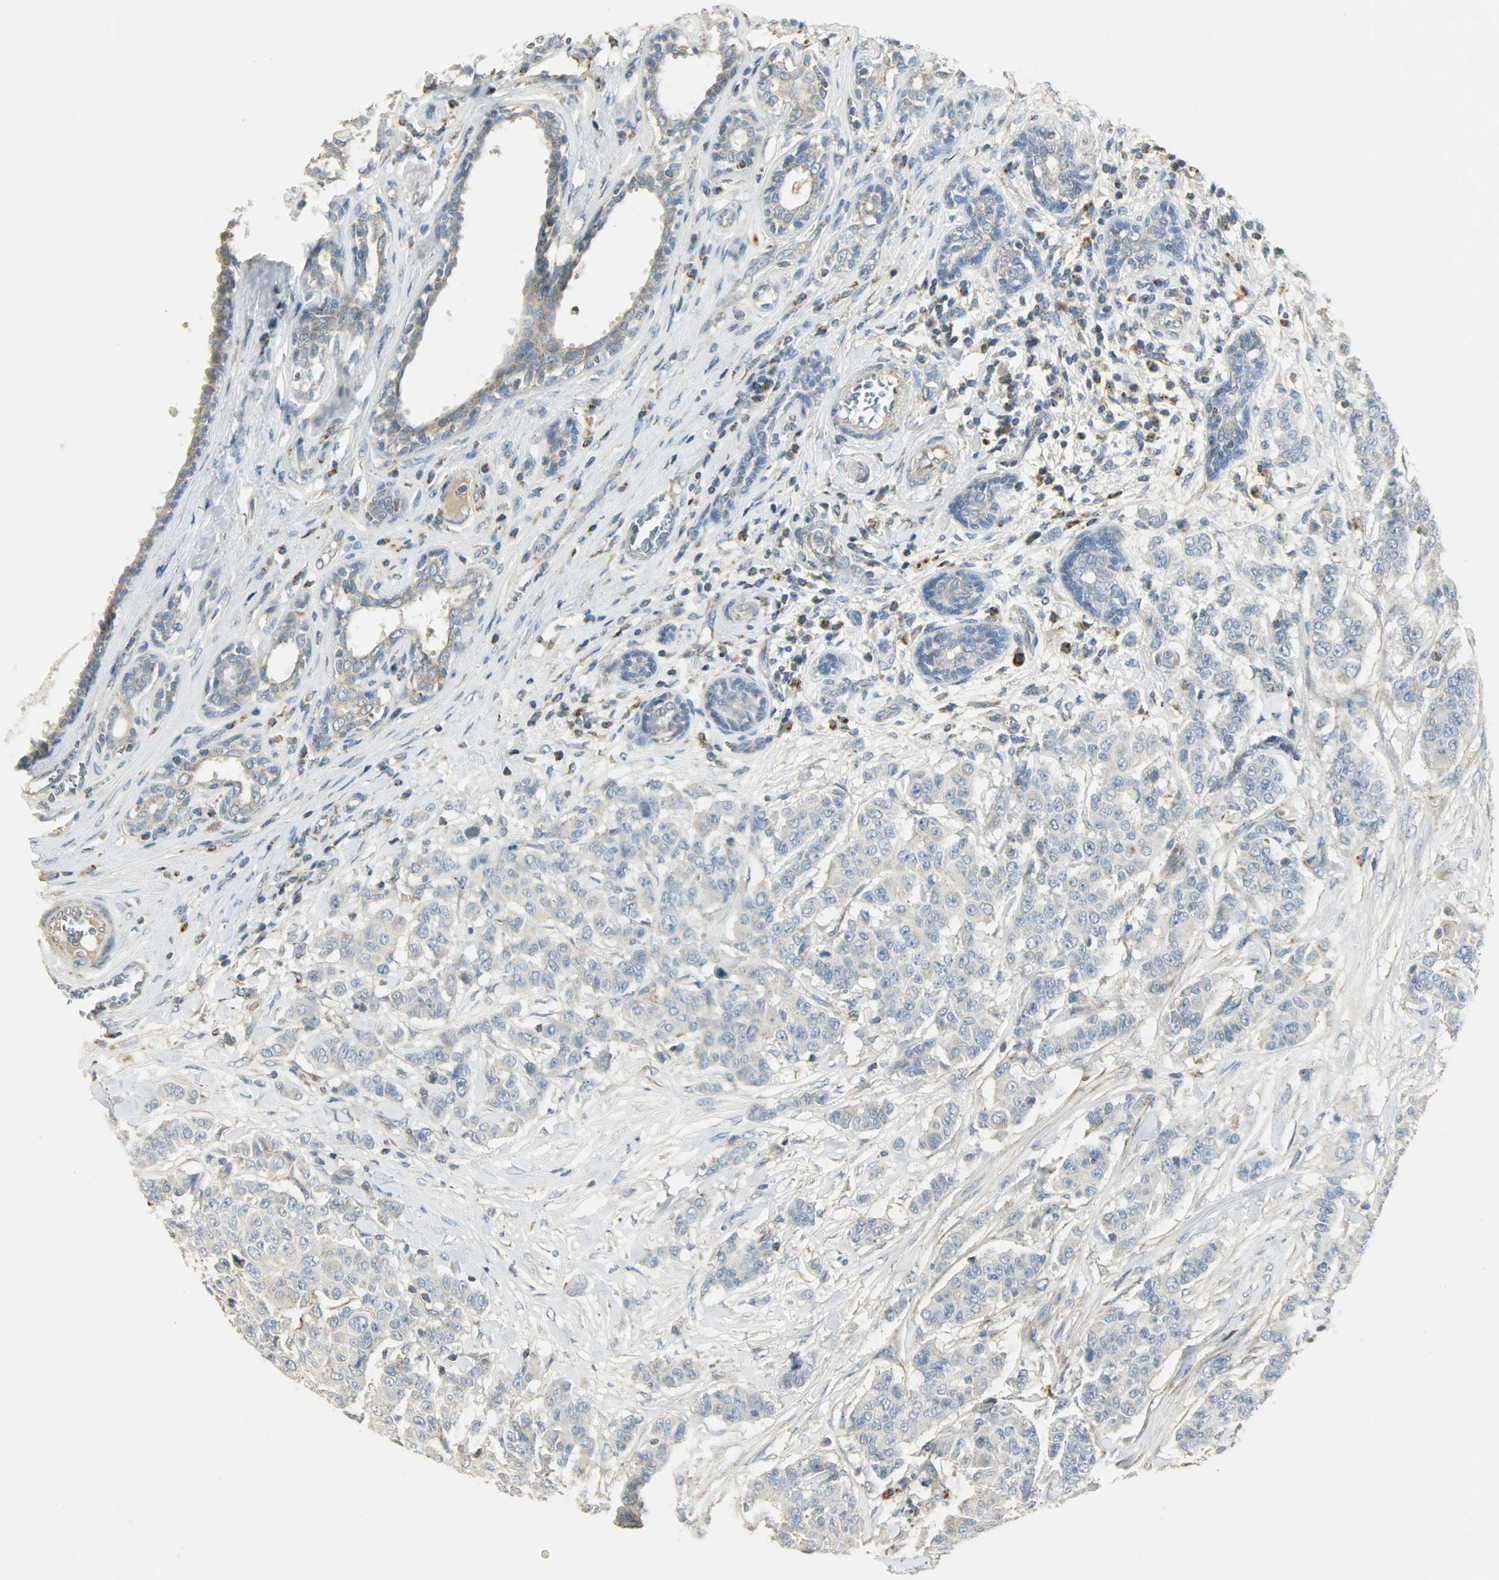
{"staining": {"intensity": "weak", "quantity": ">75%", "location": "cytoplasmic/membranous"}, "tissue": "breast cancer", "cell_type": "Tumor cells", "image_type": "cancer", "snomed": [{"axis": "morphology", "description": "Duct carcinoma"}, {"axis": "topography", "description": "Breast"}], "caption": "DAB (3,3'-diaminobenzidine) immunohistochemical staining of human breast invasive ductal carcinoma demonstrates weak cytoplasmic/membranous protein staining in approximately >75% of tumor cells.", "gene": "NNT", "patient": {"sex": "female", "age": 40}}